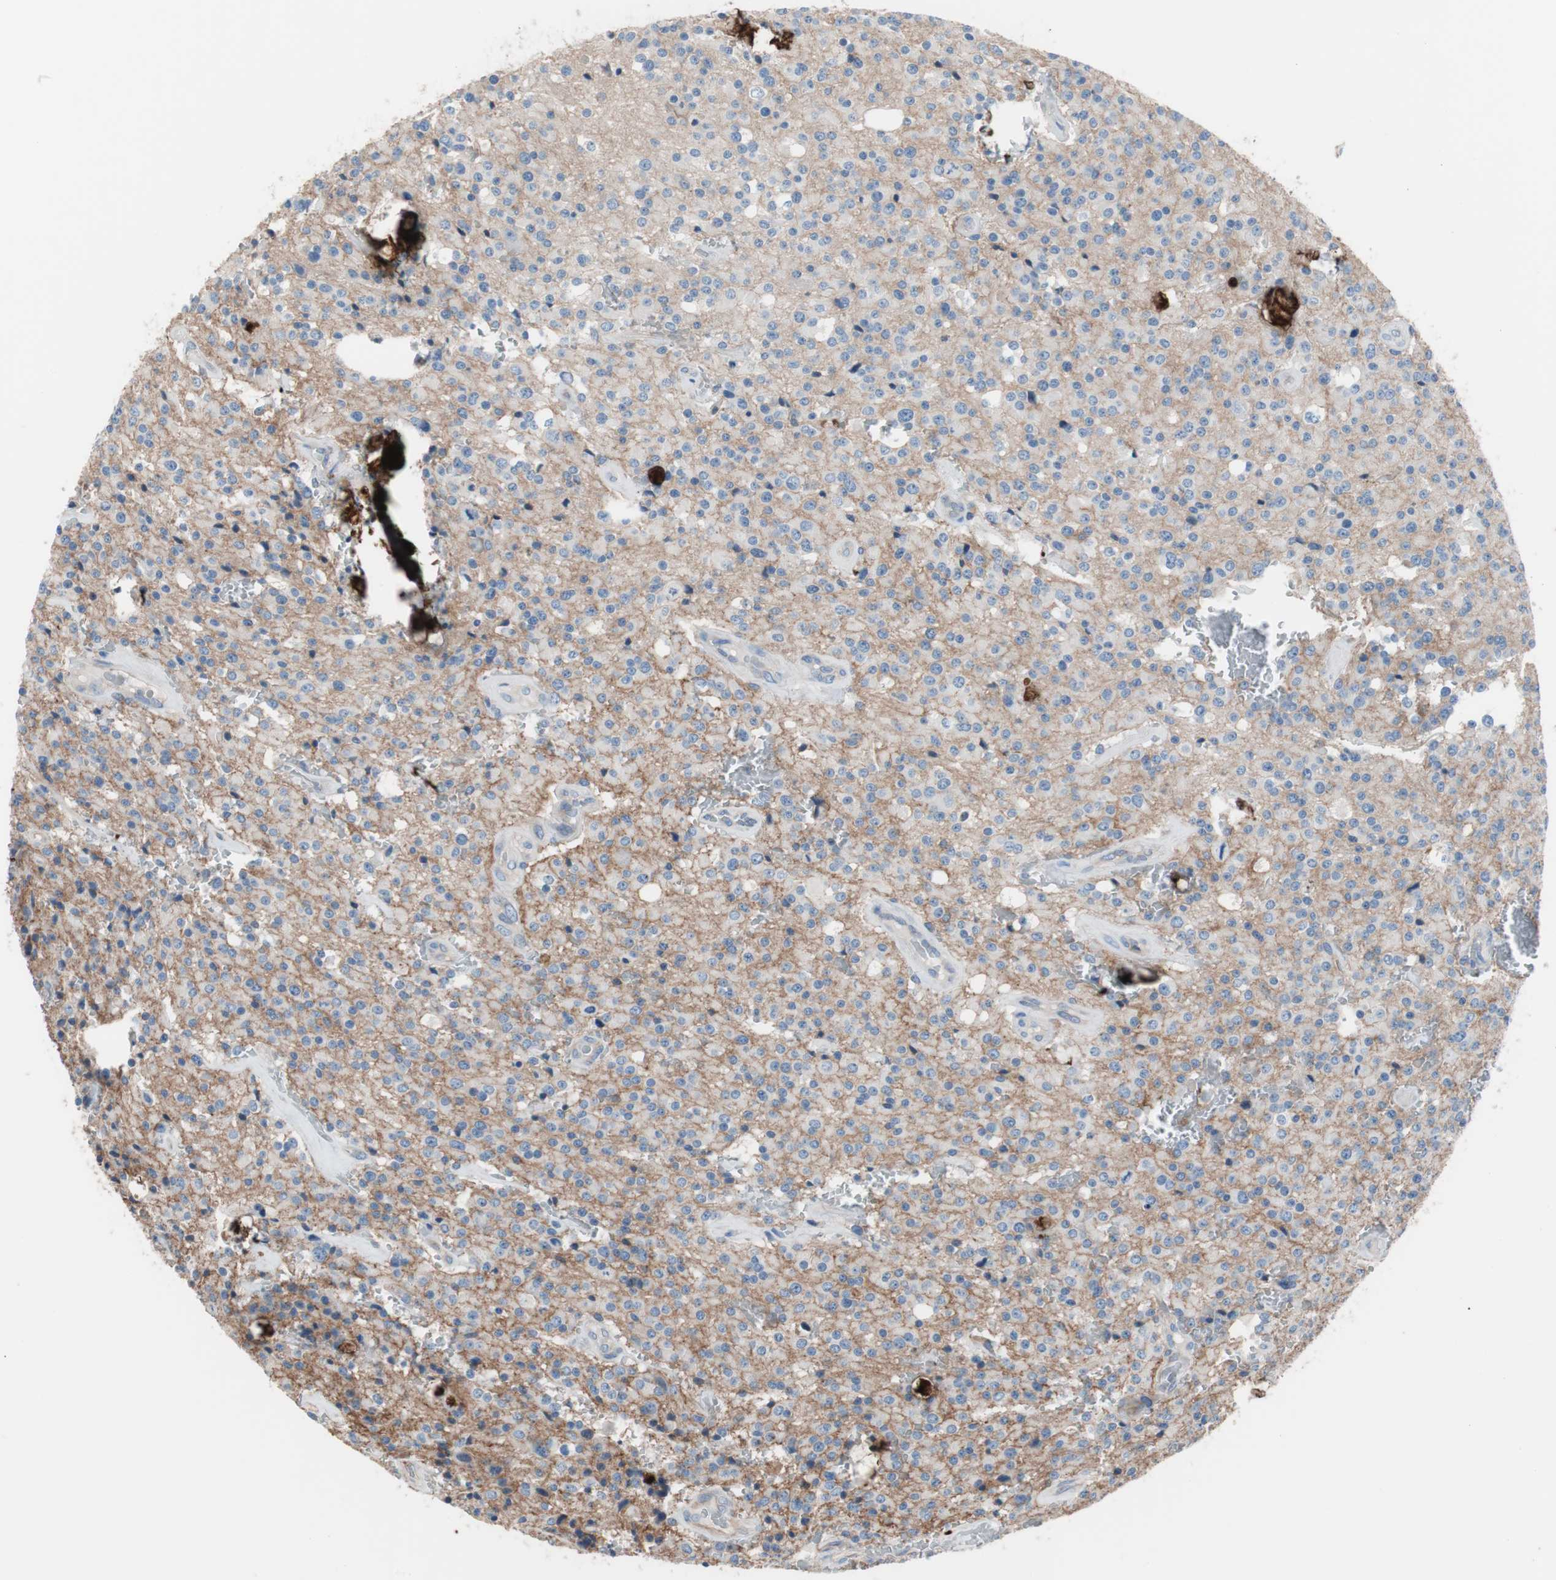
{"staining": {"intensity": "negative", "quantity": "none", "location": "none"}, "tissue": "glioma", "cell_type": "Tumor cells", "image_type": "cancer", "snomed": [{"axis": "morphology", "description": "Glioma, malignant, Low grade"}, {"axis": "topography", "description": "Brain"}], "caption": "The immunohistochemistry (IHC) image has no significant expression in tumor cells of glioma tissue.", "gene": "CD81", "patient": {"sex": "male", "age": 58}}